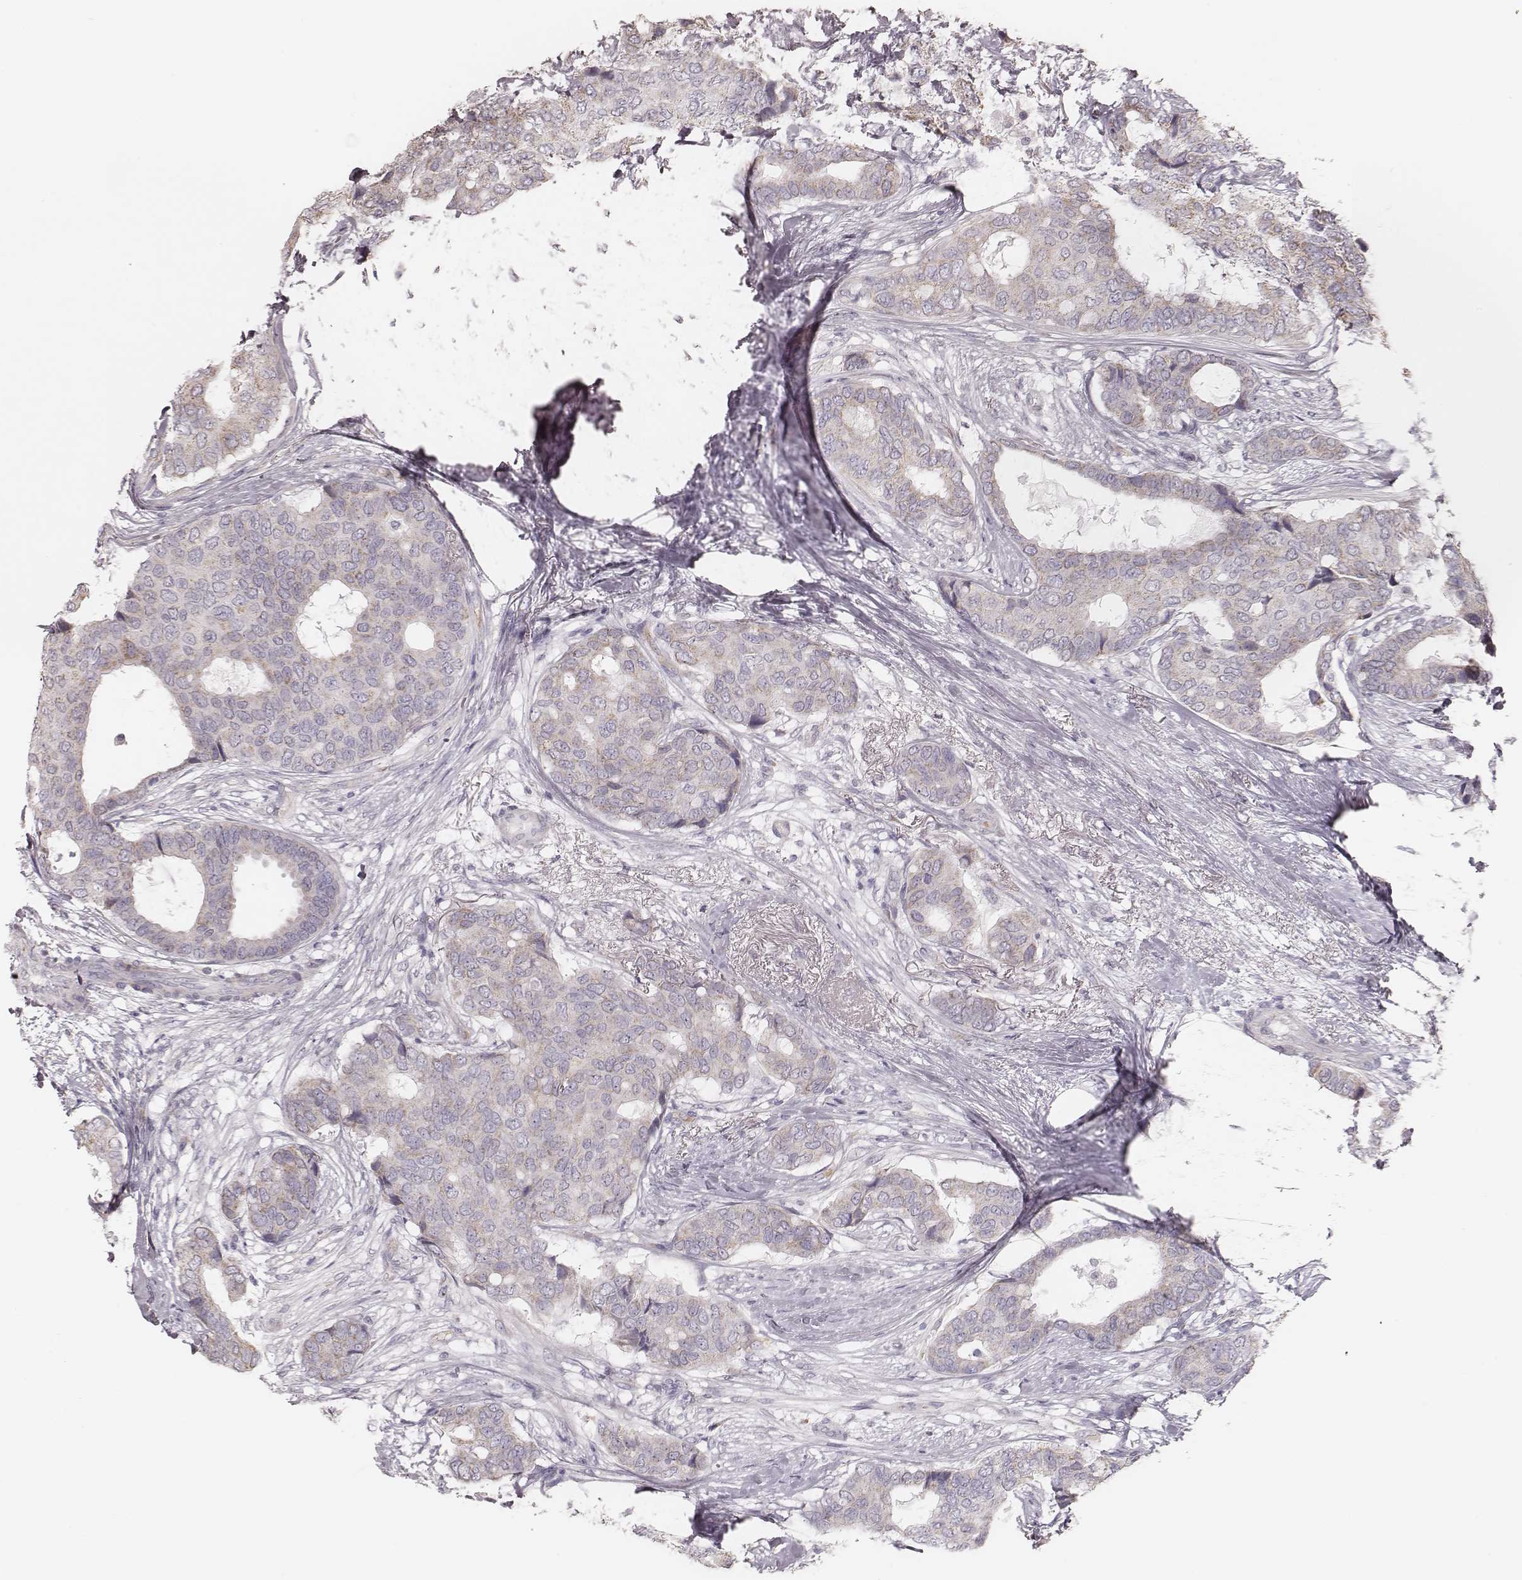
{"staining": {"intensity": "negative", "quantity": "none", "location": "none"}, "tissue": "breast cancer", "cell_type": "Tumor cells", "image_type": "cancer", "snomed": [{"axis": "morphology", "description": "Duct carcinoma"}, {"axis": "topography", "description": "Breast"}], "caption": "Tumor cells show no significant protein expression in invasive ductal carcinoma (breast). (DAB immunohistochemistry (IHC), high magnification).", "gene": "KIF5C", "patient": {"sex": "female", "age": 75}}